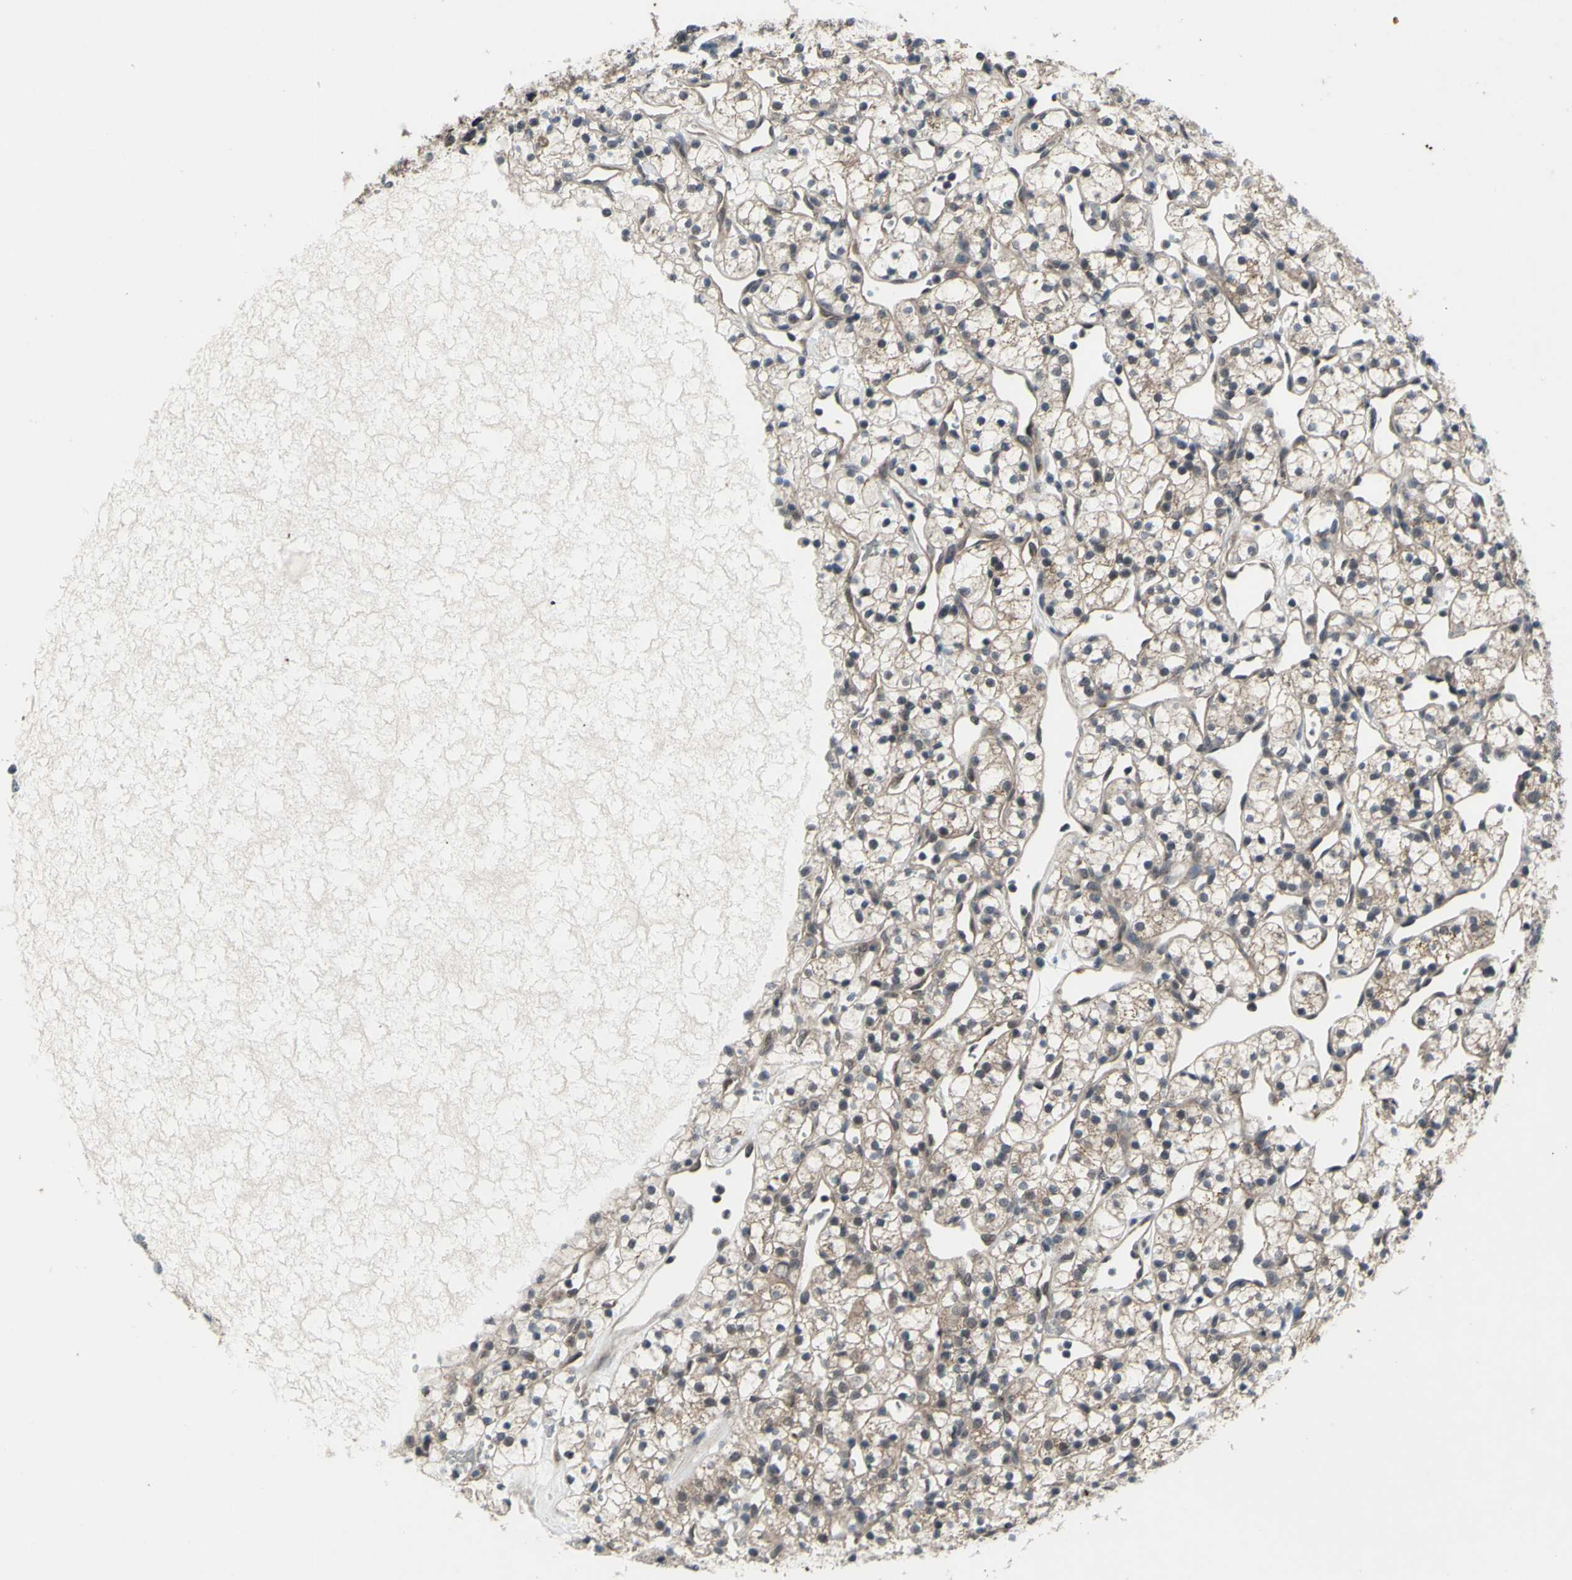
{"staining": {"intensity": "weak", "quantity": ">75%", "location": "cytoplasmic/membranous"}, "tissue": "renal cancer", "cell_type": "Tumor cells", "image_type": "cancer", "snomed": [{"axis": "morphology", "description": "Adenocarcinoma, NOS"}, {"axis": "topography", "description": "Kidney"}], "caption": "A brown stain labels weak cytoplasmic/membranous expression of a protein in human renal adenocarcinoma tumor cells.", "gene": "TRDMT1", "patient": {"sex": "female", "age": 60}}